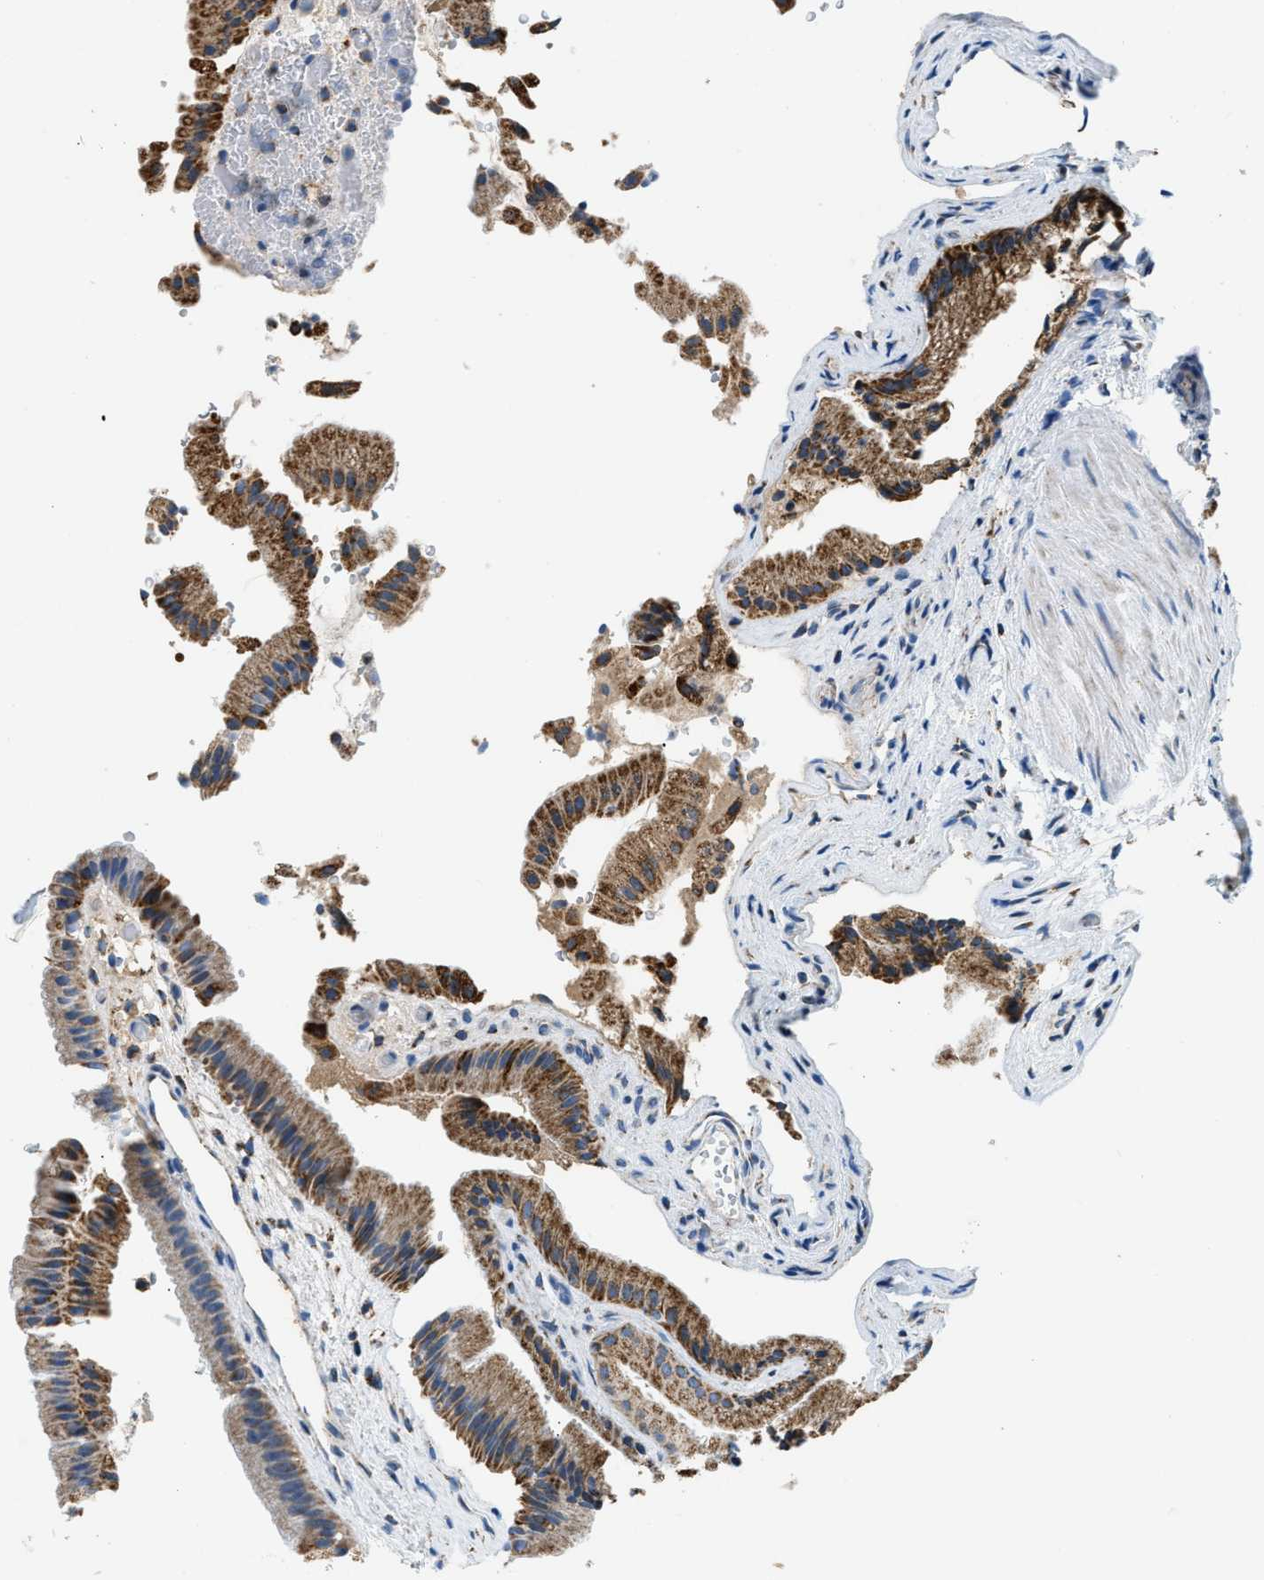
{"staining": {"intensity": "strong", "quantity": ">75%", "location": "cytoplasmic/membranous"}, "tissue": "gallbladder", "cell_type": "Glandular cells", "image_type": "normal", "snomed": [{"axis": "morphology", "description": "Normal tissue, NOS"}, {"axis": "topography", "description": "Gallbladder"}], "caption": "Gallbladder stained with a protein marker exhibits strong staining in glandular cells.", "gene": "ACADVL", "patient": {"sex": "male", "age": 49}}